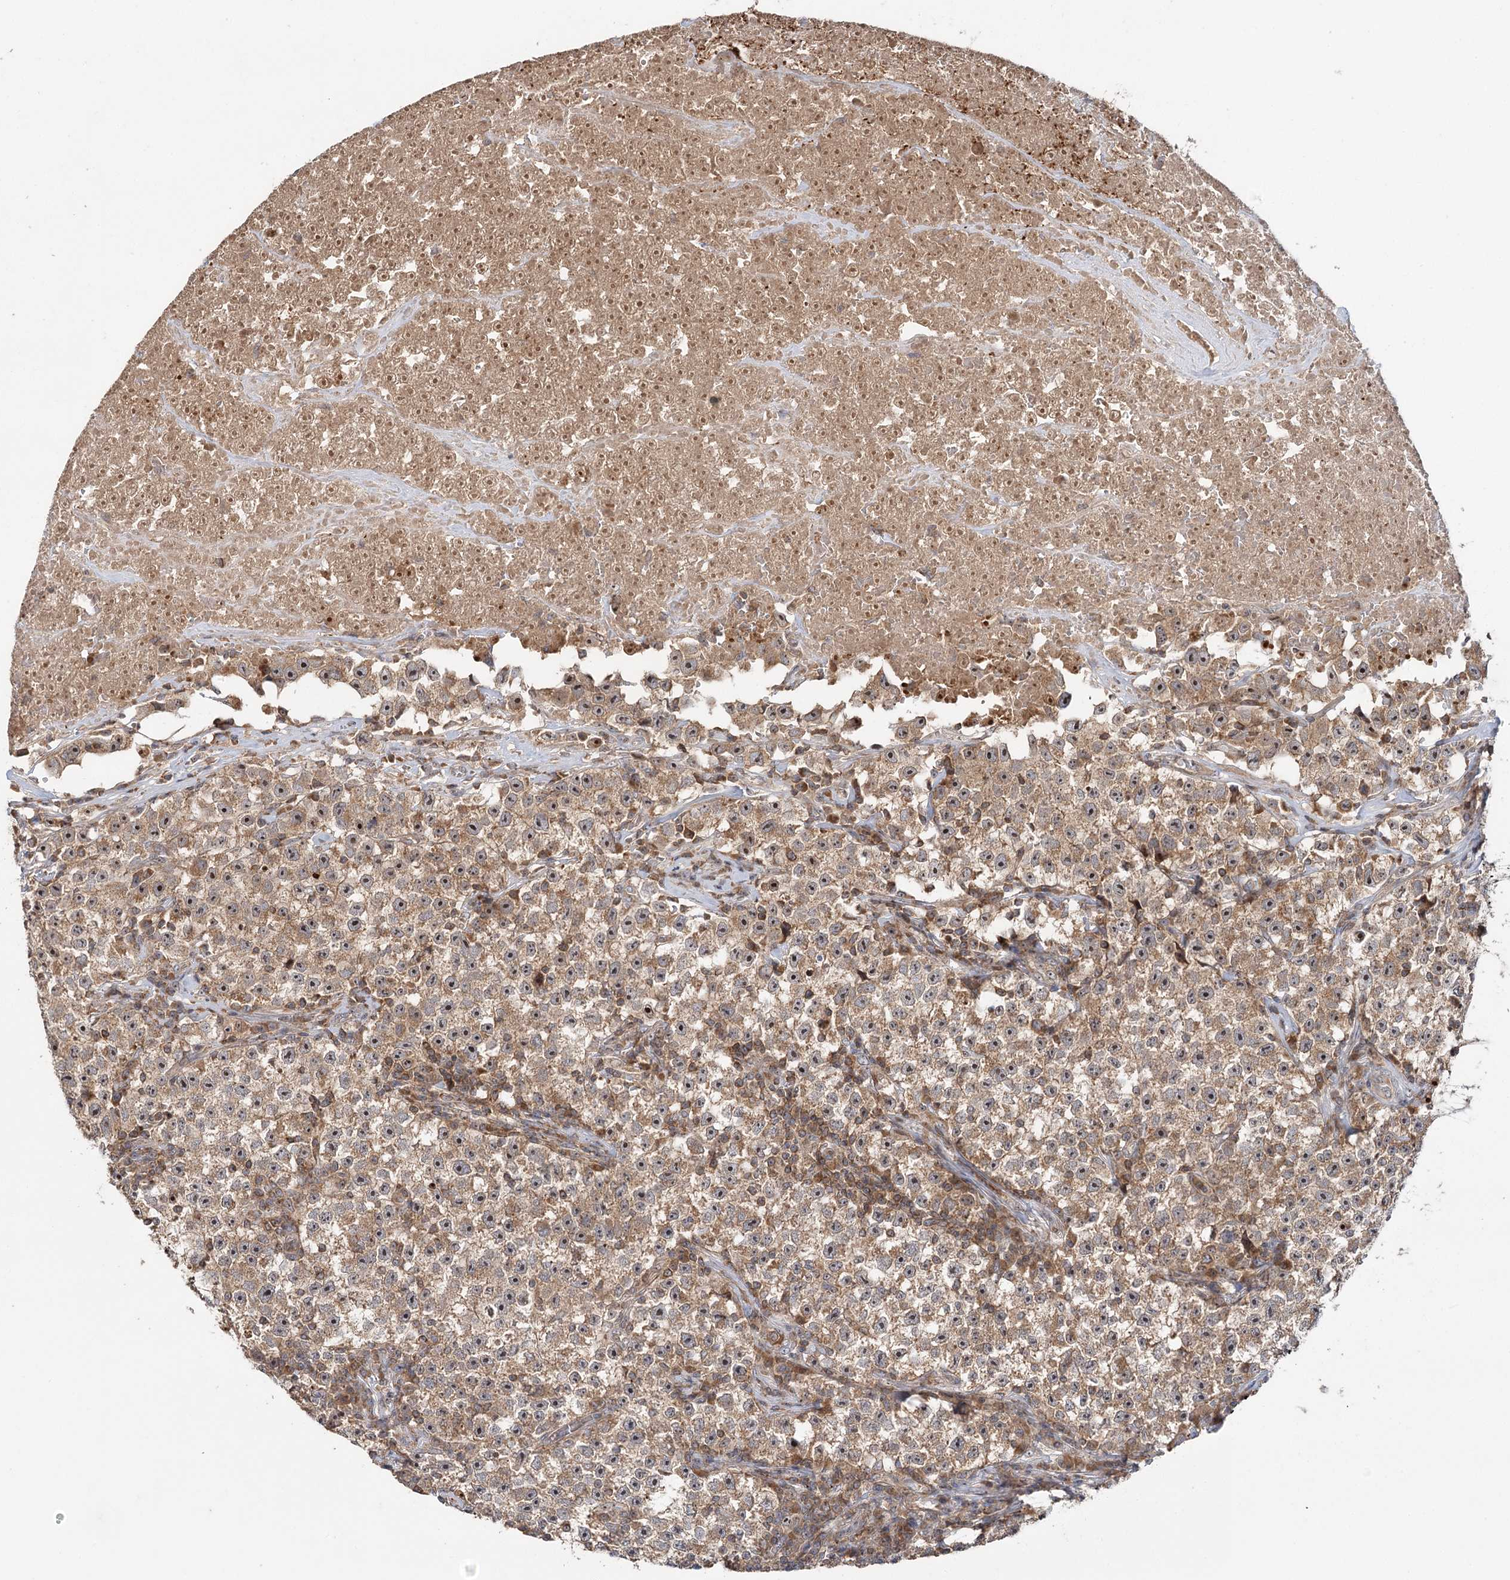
{"staining": {"intensity": "moderate", "quantity": ">75%", "location": "cytoplasmic/membranous,nuclear"}, "tissue": "testis cancer", "cell_type": "Tumor cells", "image_type": "cancer", "snomed": [{"axis": "morphology", "description": "Seminoma, NOS"}, {"axis": "topography", "description": "Testis"}], "caption": "Tumor cells exhibit moderate cytoplasmic/membranous and nuclear staining in approximately >75% of cells in testis cancer (seminoma). (DAB IHC with brightfield microscopy, high magnification).", "gene": "RAPGEF6", "patient": {"sex": "male", "age": 22}}